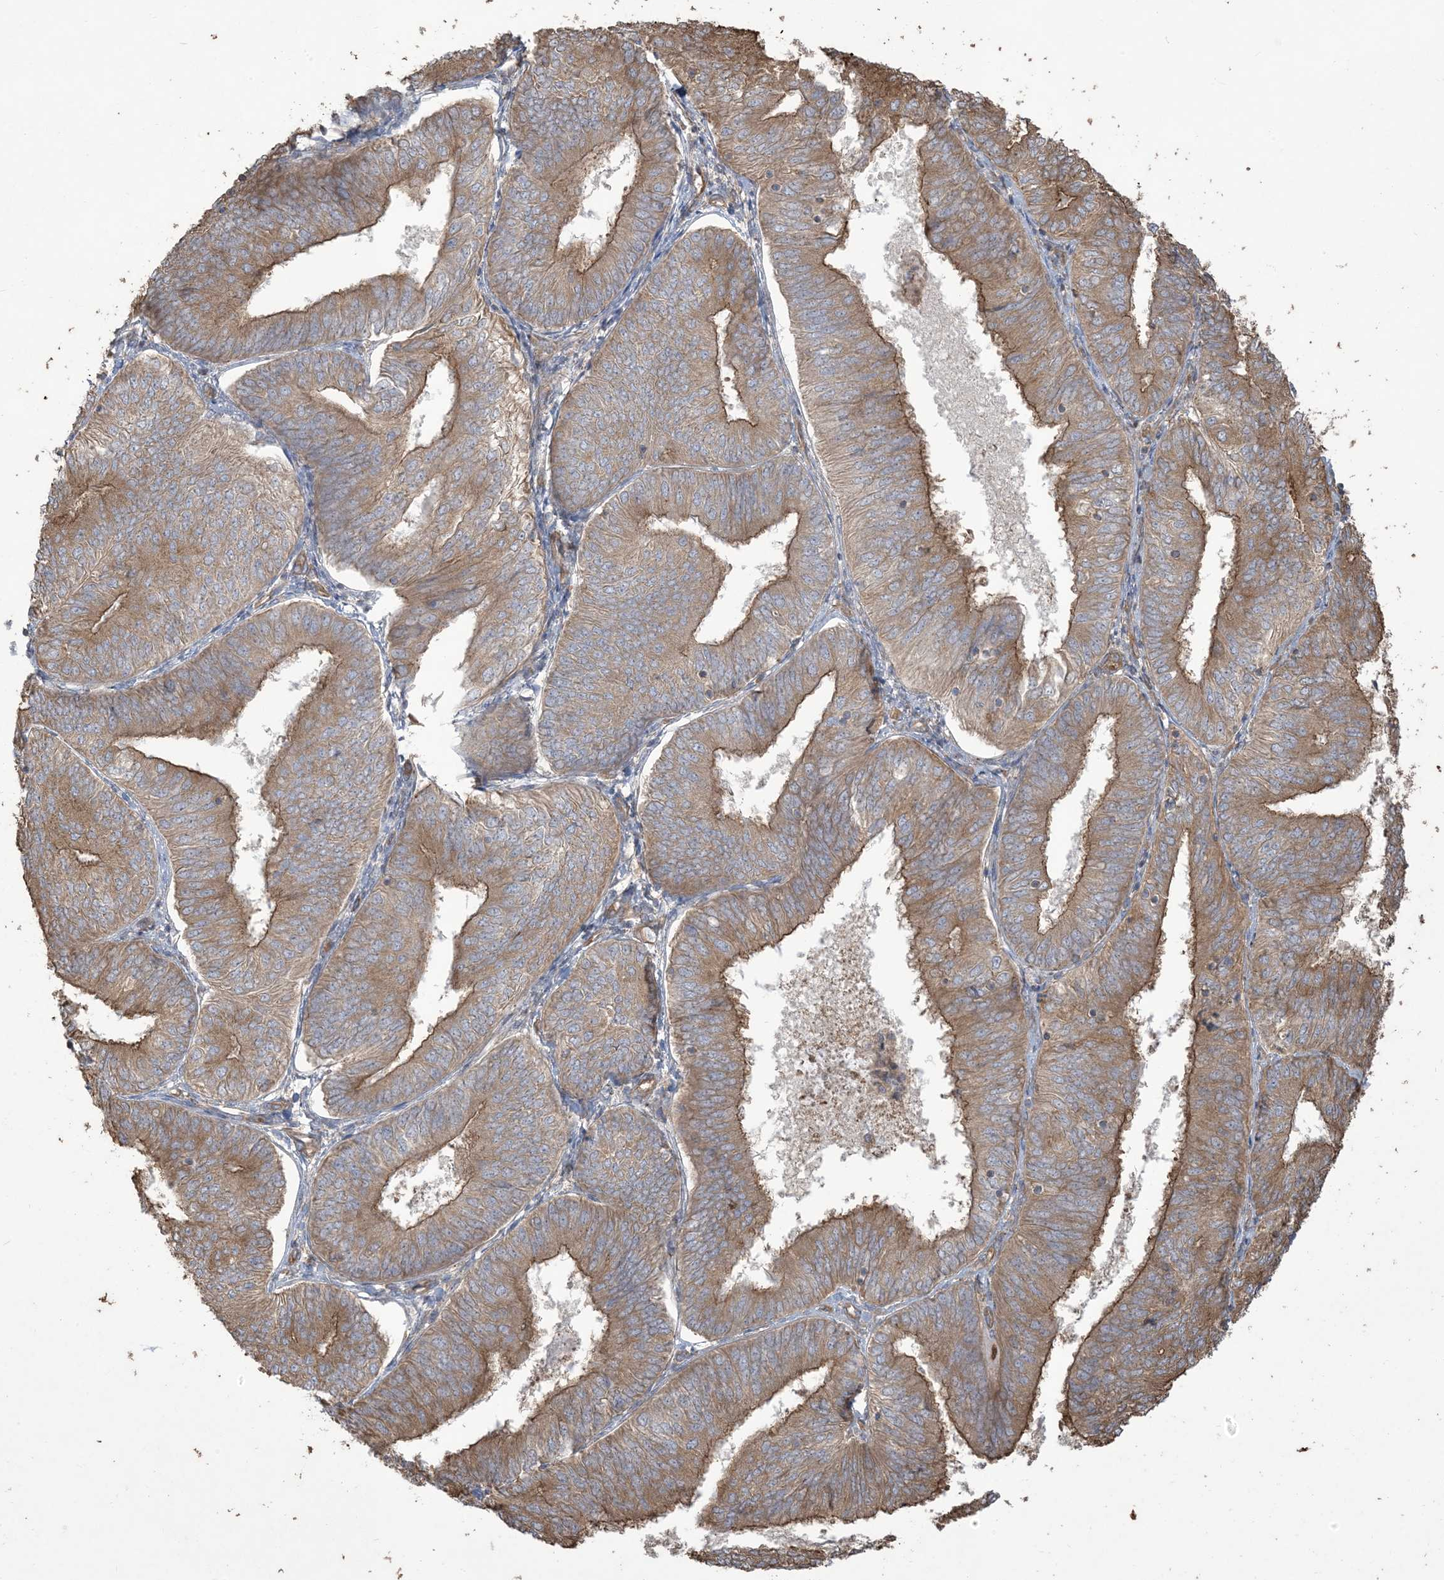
{"staining": {"intensity": "moderate", "quantity": ">75%", "location": "cytoplasmic/membranous"}, "tissue": "endometrial cancer", "cell_type": "Tumor cells", "image_type": "cancer", "snomed": [{"axis": "morphology", "description": "Adenocarcinoma, NOS"}, {"axis": "topography", "description": "Endometrium"}], "caption": "A medium amount of moderate cytoplasmic/membranous staining is identified in approximately >75% of tumor cells in endometrial adenocarcinoma tissue.", "gene": "KLHL18", "patient": {"sex": "female", "age": 58}}